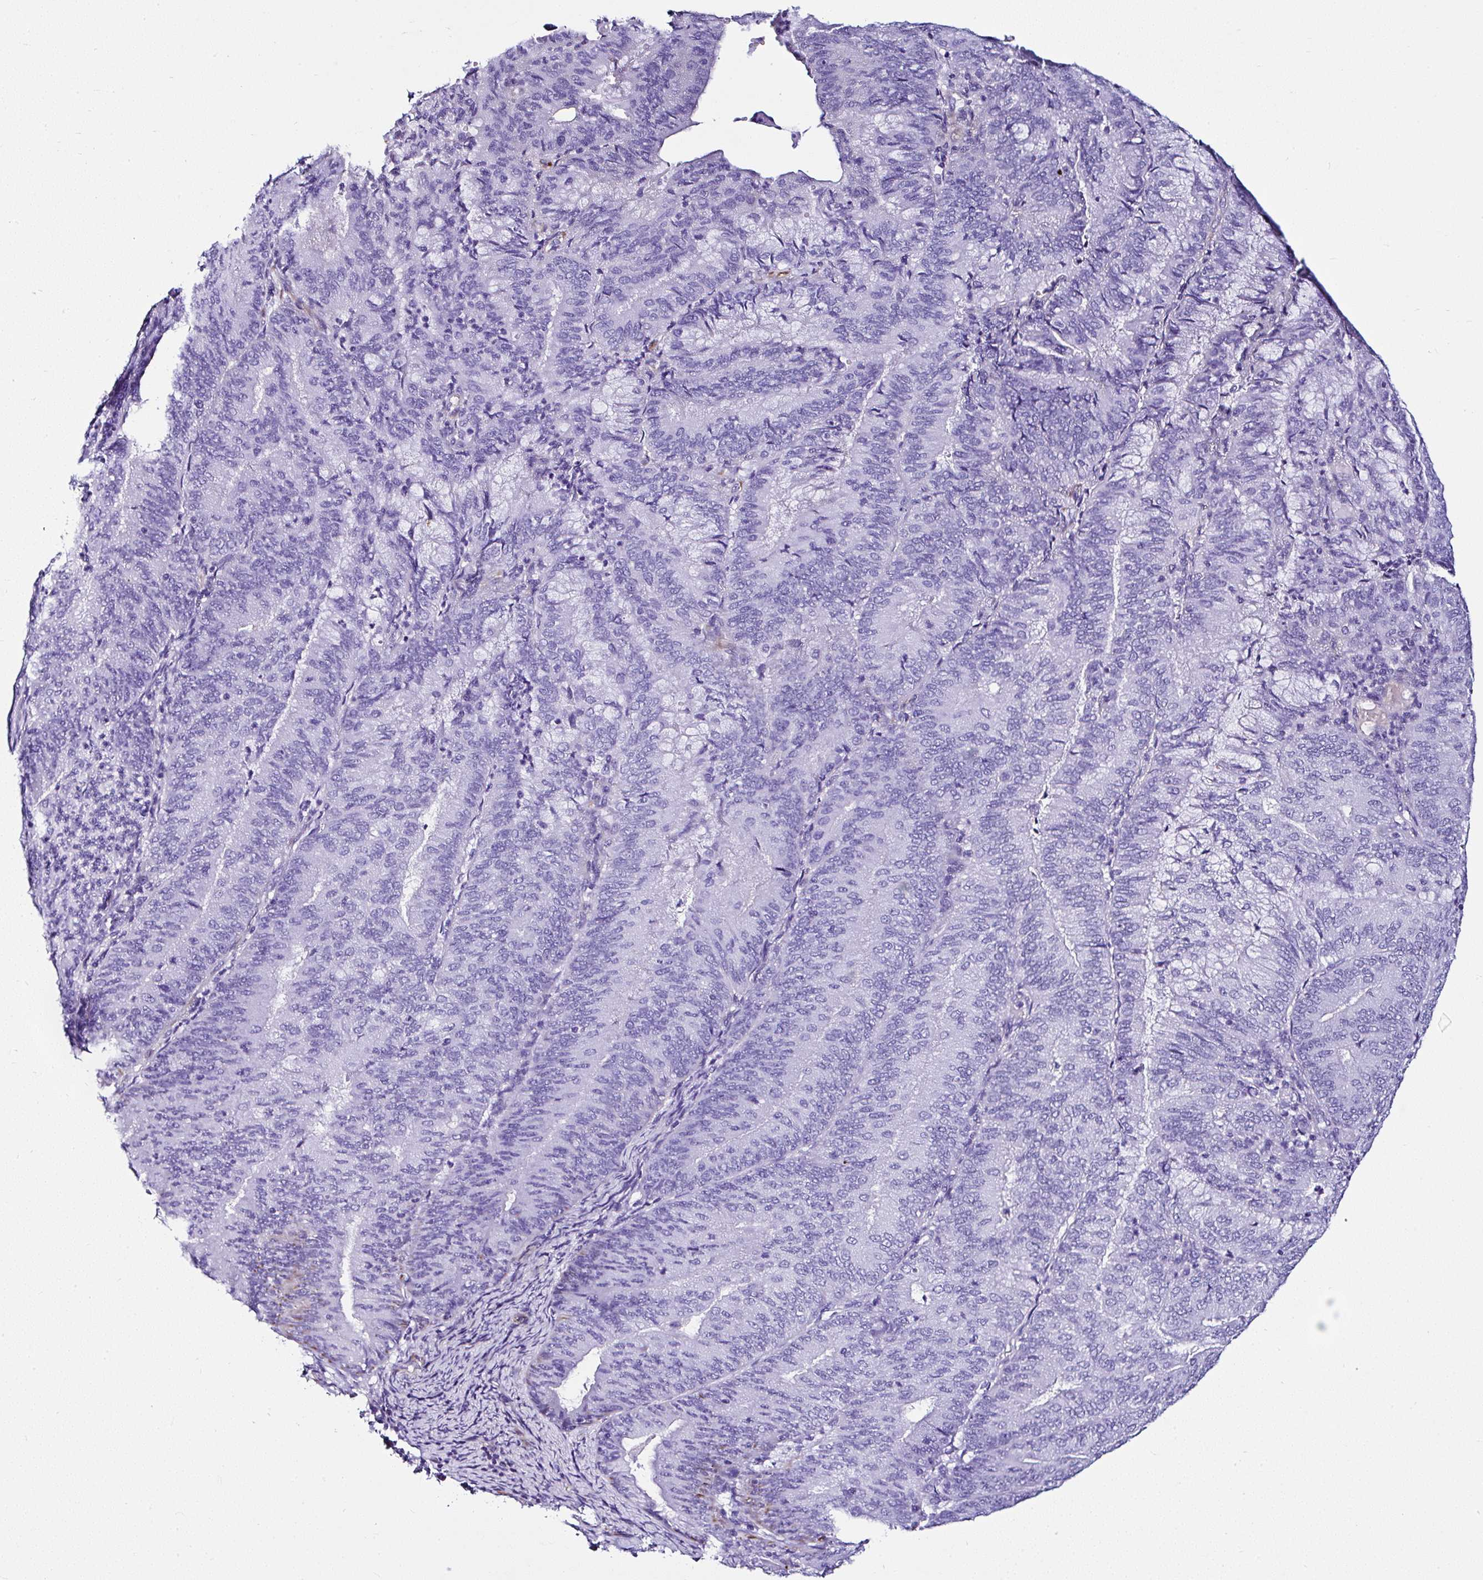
{"staining": {"intensity": "negative", "quantity": "none", "location": "none"}, "tissue": "endometrial cancer", "cell_type": "Tumor cells", "image_type": "cancer", "snomed": [{"axis": "morphology", "description": "Adenocarcinoma, NOS"}, {"axis": "topography", "description": "Endometrium"}], "caption": "This is an immunohistochemistry histopathology image of human adenocarcinoma (endometrial). There is no staining in tumor cells.", "gene": "DEPDC5", "patient": {"sex": "female", "age": 57}}